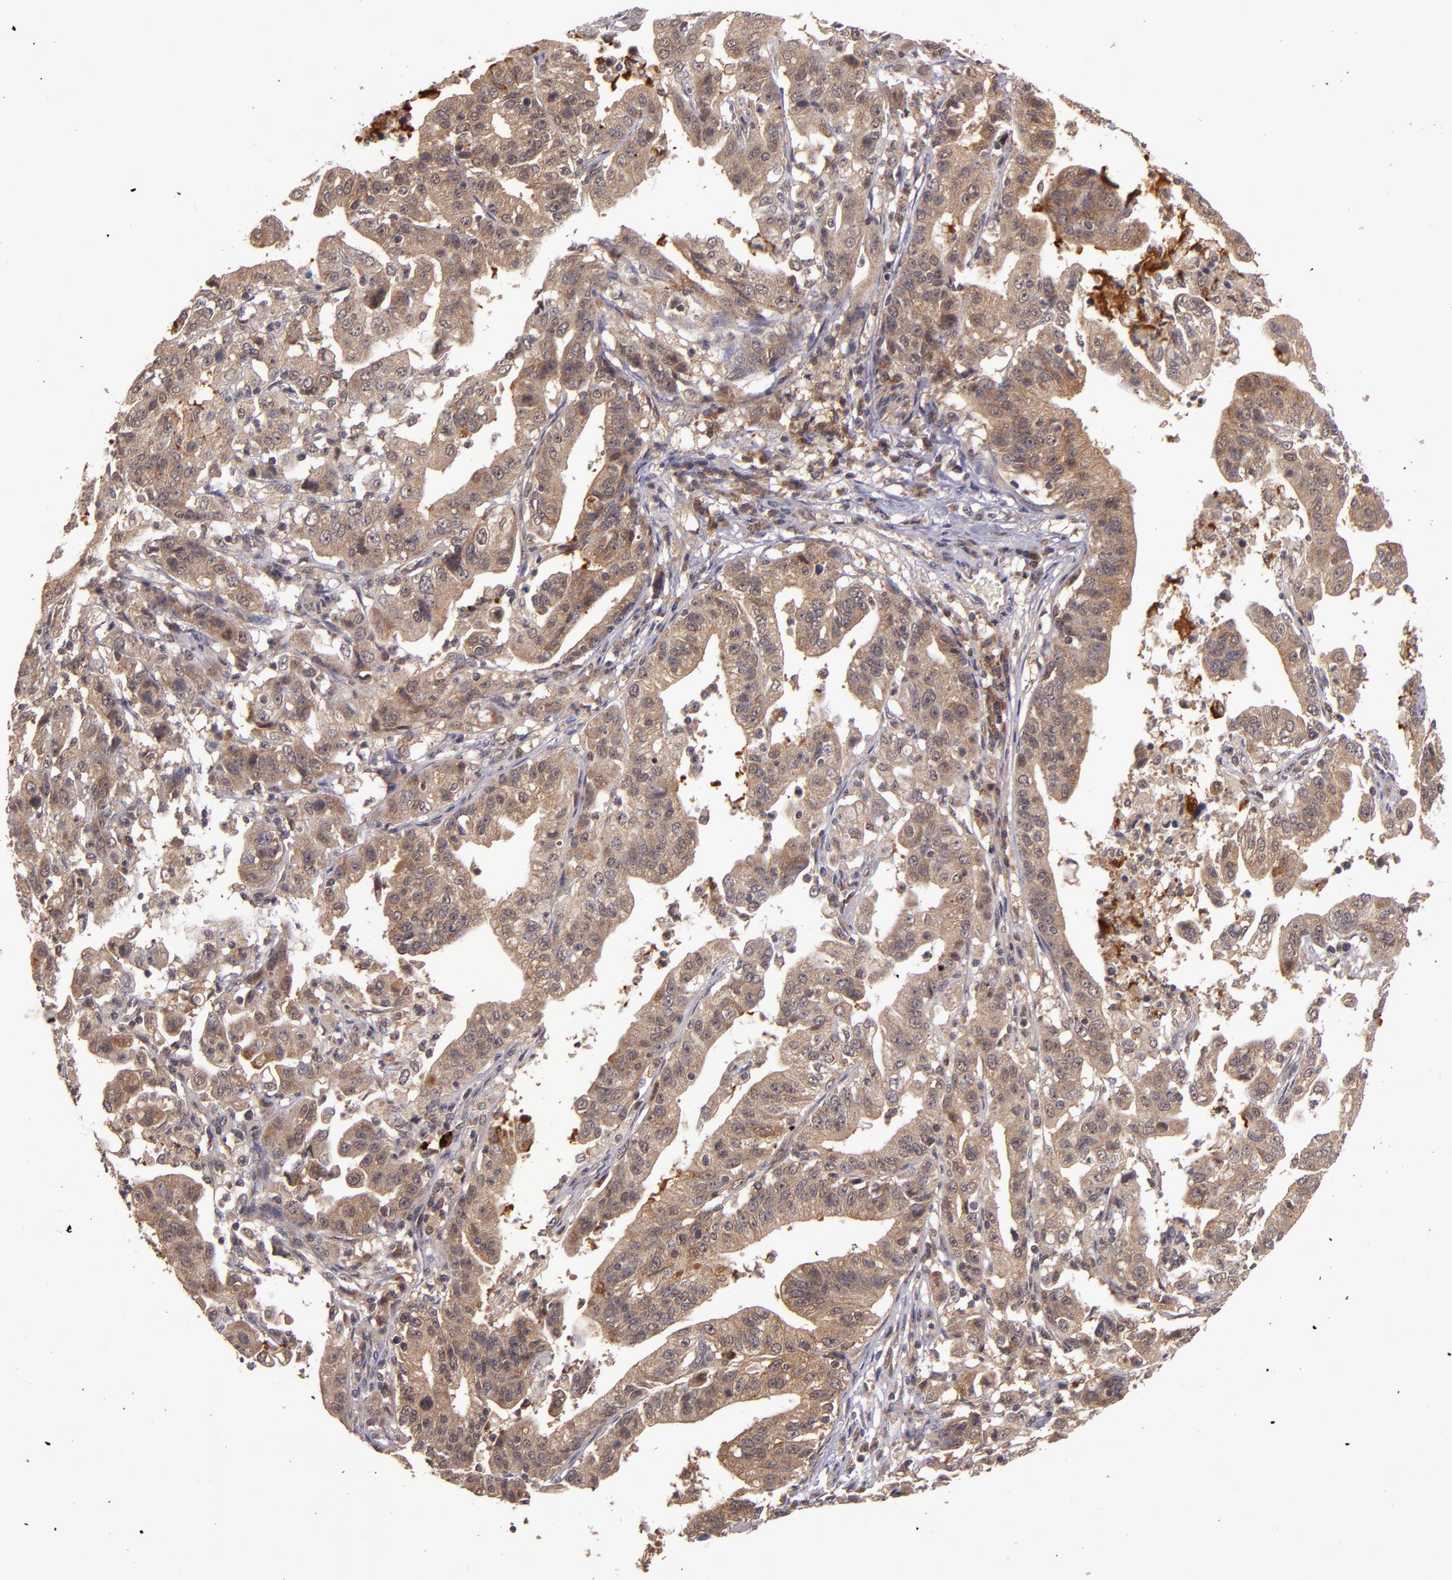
{"staining": {"intensity": "moderate", "quantity": ">75%", "location": "cytoplasmic/membranous"}, "tissue": "stomach cancer", "cell_type": "Tumor cells", "image_type": "cancer", "snomed": [{"axis": "morphology", "description": "Adenocarcinoma, NOS"}, {"axis": "topography", "description": "Stomach, upper"}], "caption": "Immunohistochemistry (IHC) staining of stomach cancer (adenocarcinoma), which displays medium levels of moderate cytoplasmic/membranous expression in approximately >75% of tumor cells indicating moderate cytoplasmic/membranous protein positivity. The staining was performed using DAB (brown) for protein detection and nuclei were counterstained in hematoxylin (blue).", "gene": "FTSJ1", "patient": {"sex": "female", "age": 50}}